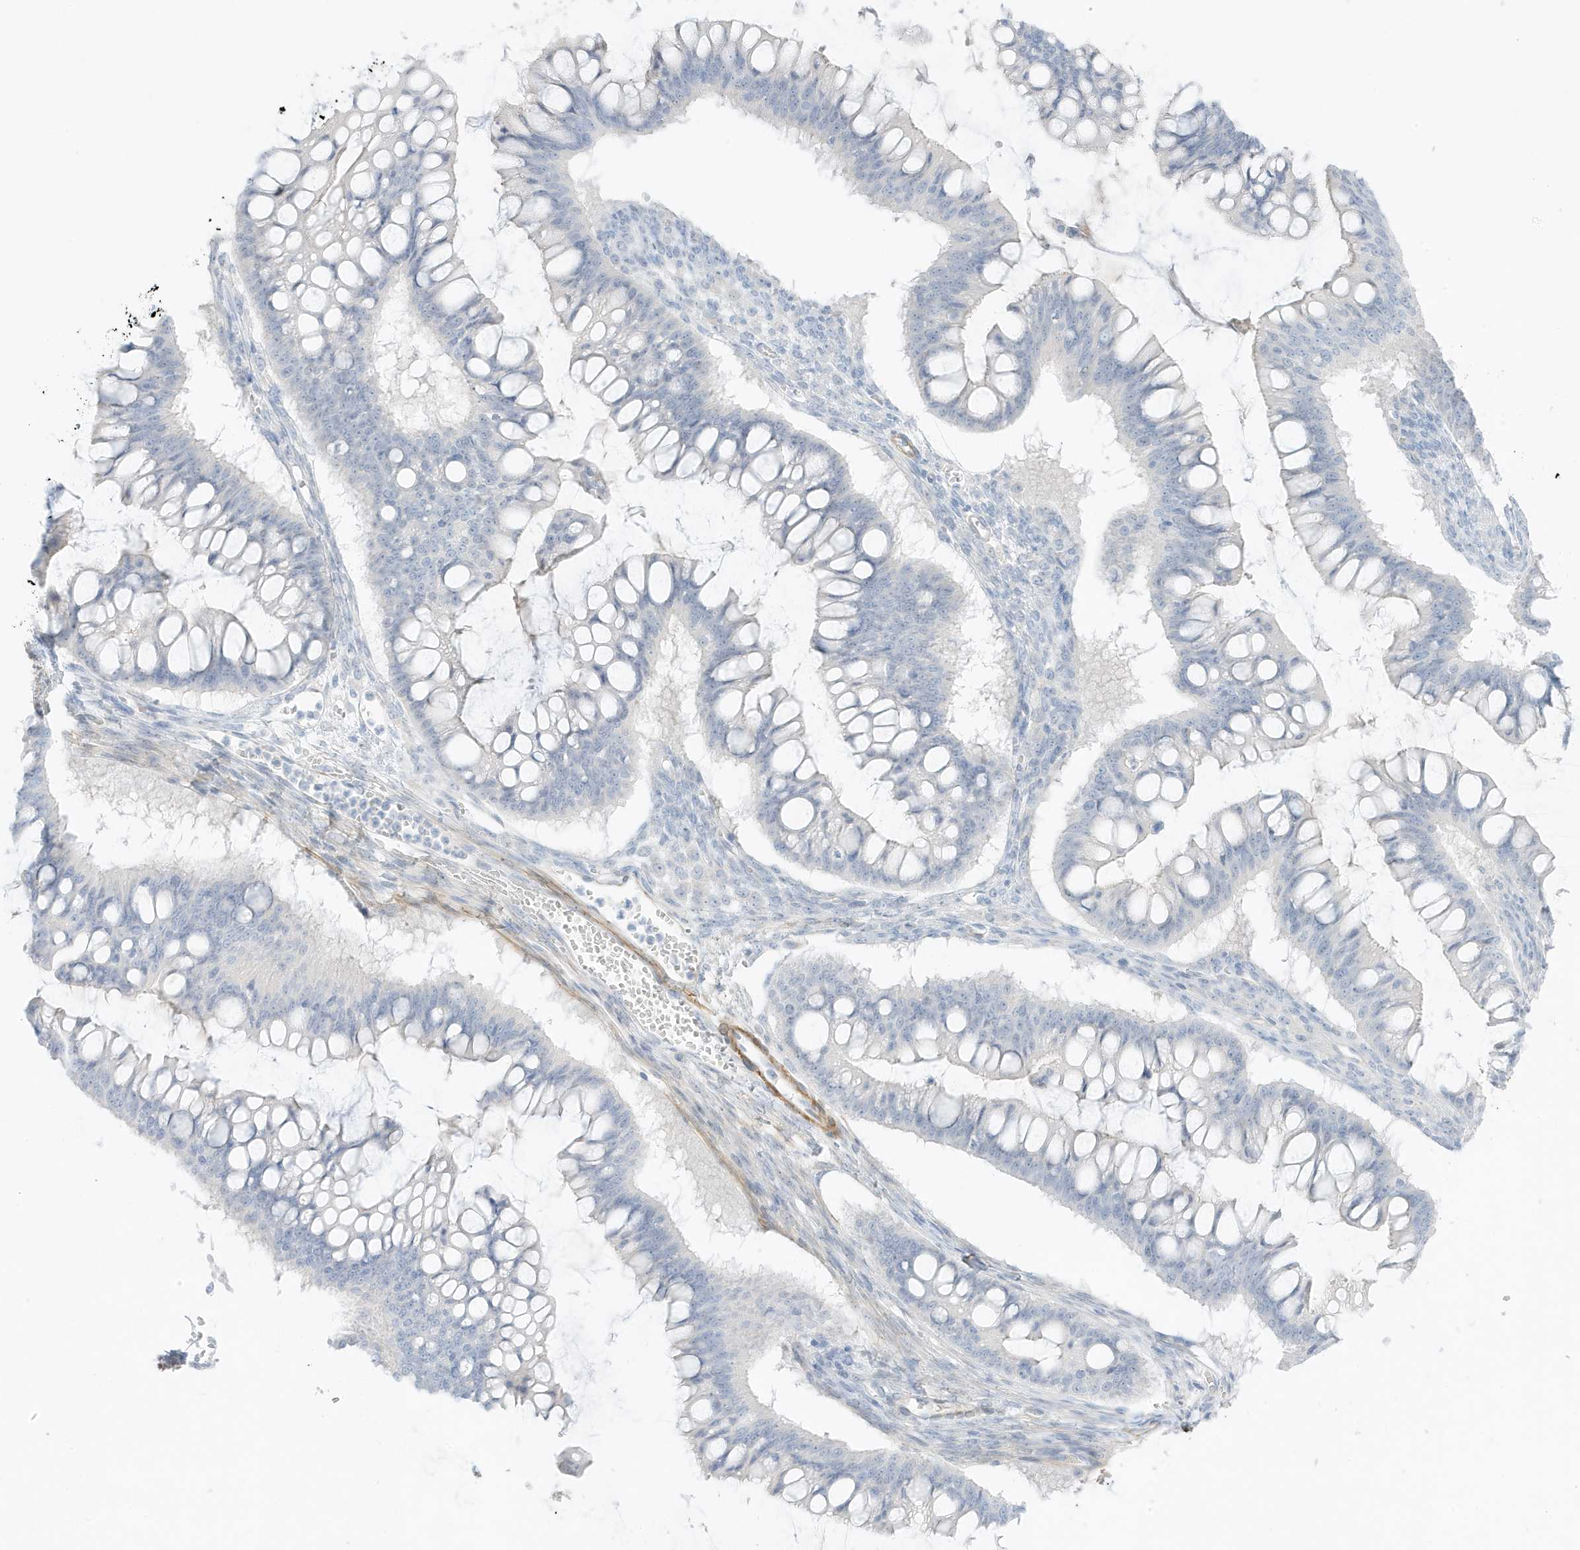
{"staining": {"intensity": "negative", "quantity": "none", "location": "none"}, "tissue": "ovarian cancer", "cell_type": "Tumor cells", "image_type": "cancer", "snomed": [{"axis": "morphology", "description": "Cystadenocarcinoma, mucinous, NOS"}, {"axis": "topography", "description": "Ovary"}], "caption": "This micrograph is of ovarian cancer stained with IHC to label a protein in brown with the nuclei are counter-stained blue. There is no expression in tumor cells.", "gene": "SLC22A13", "patient": {"sex": "female", "age": 73}}